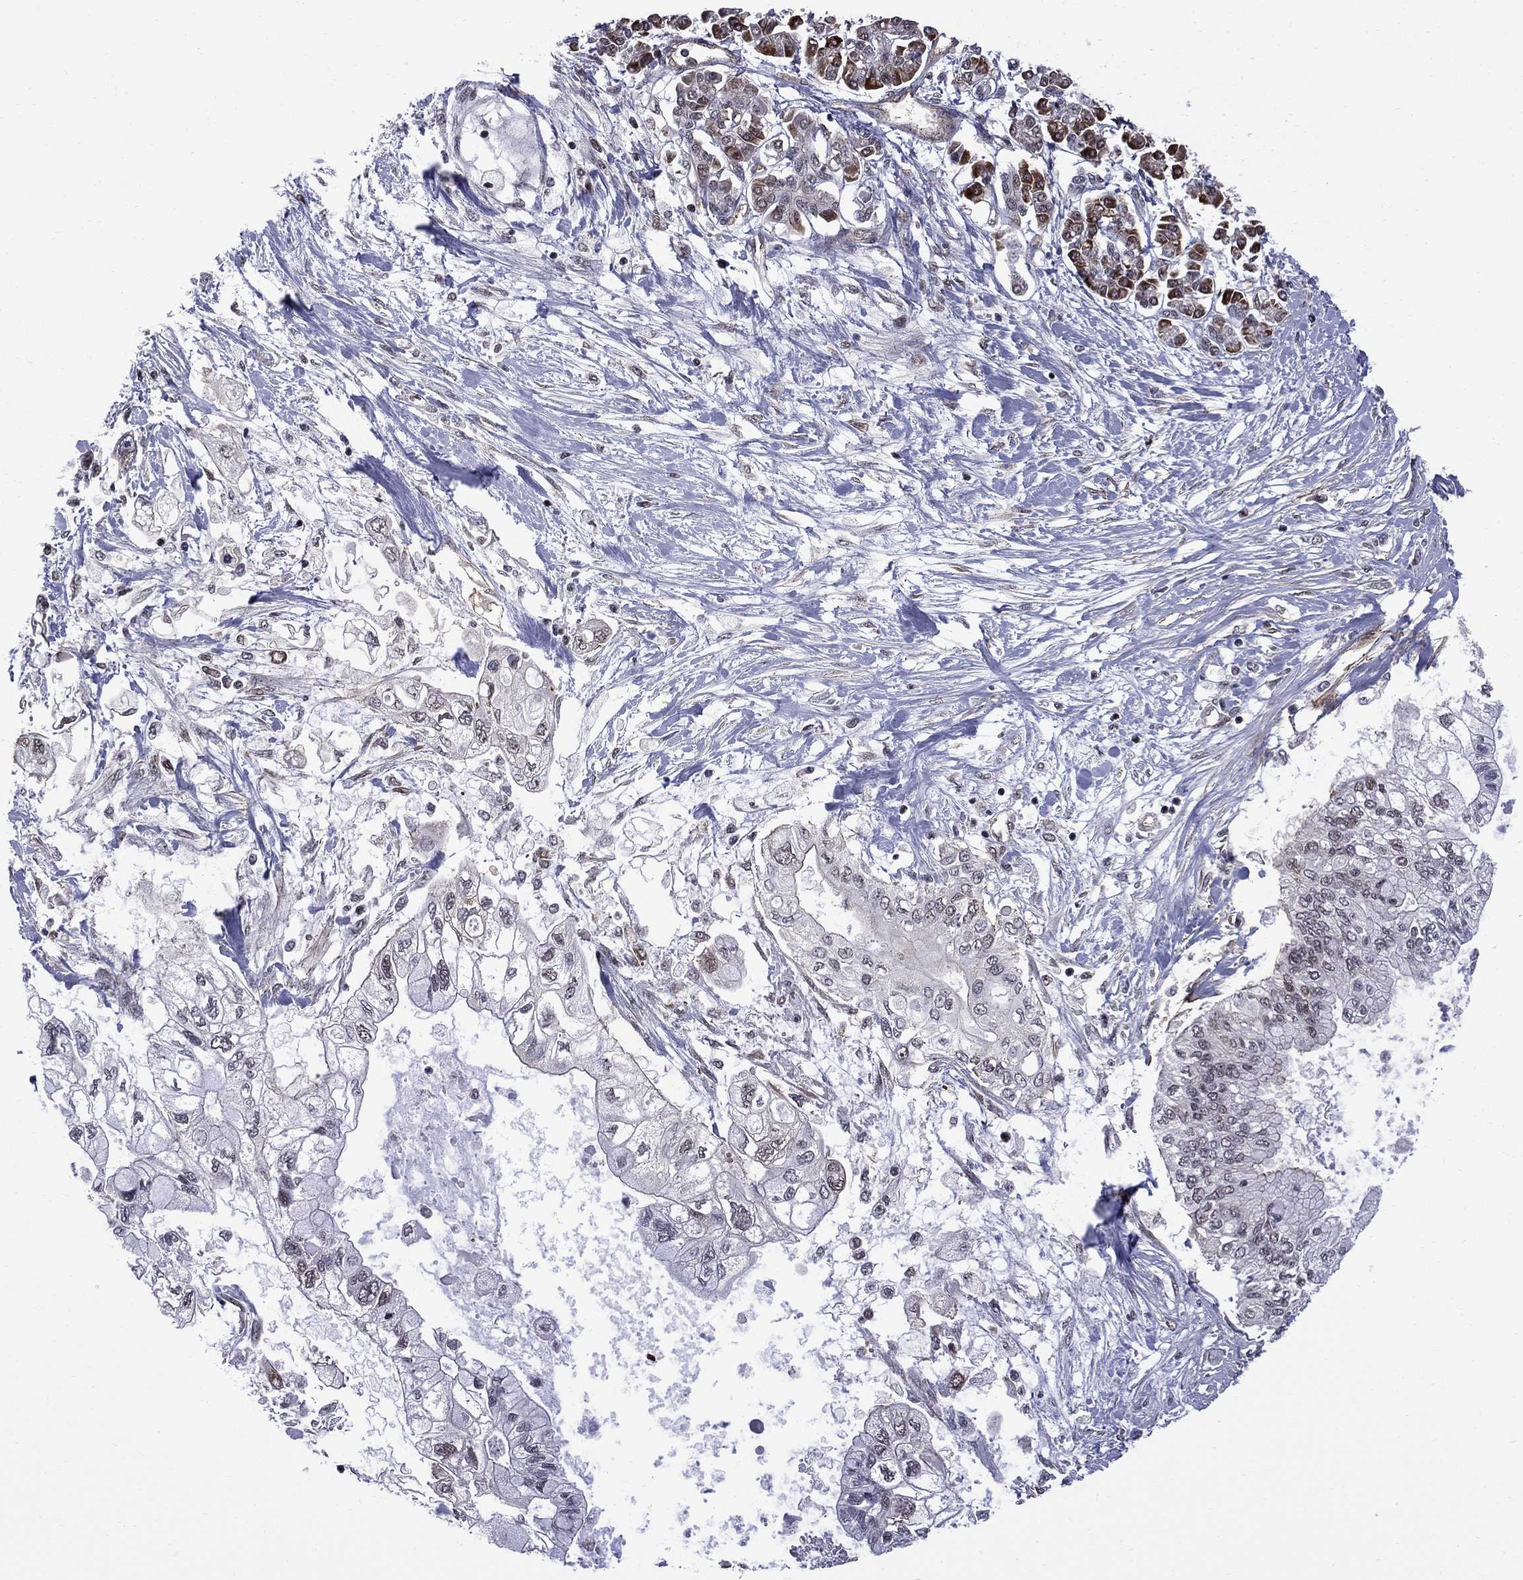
{"staining": {"intensity": "weak", "quantity": "<25%", "location": "nuclear"}, "tissue": "pancreatic cancer", "cell_type": "Tumor cells", "image_type": "cancer", "snomed": [{"axis": "morphology", "description": "Adenocarcinoma, NOS"}, {"axis": "topography", "description": "Pancreas"}], "caption": "An image of pancreatic cancer (adenocarcinoma) stained for a protein reveals no brown staining in tumor cells. (DAB (3,3'-diaminobenzidine) immunohistochemistry visualized using brightfield microscopy, high magnification).", "gene": "BRF1", "patient": {"sex": "female", "age": 77}}